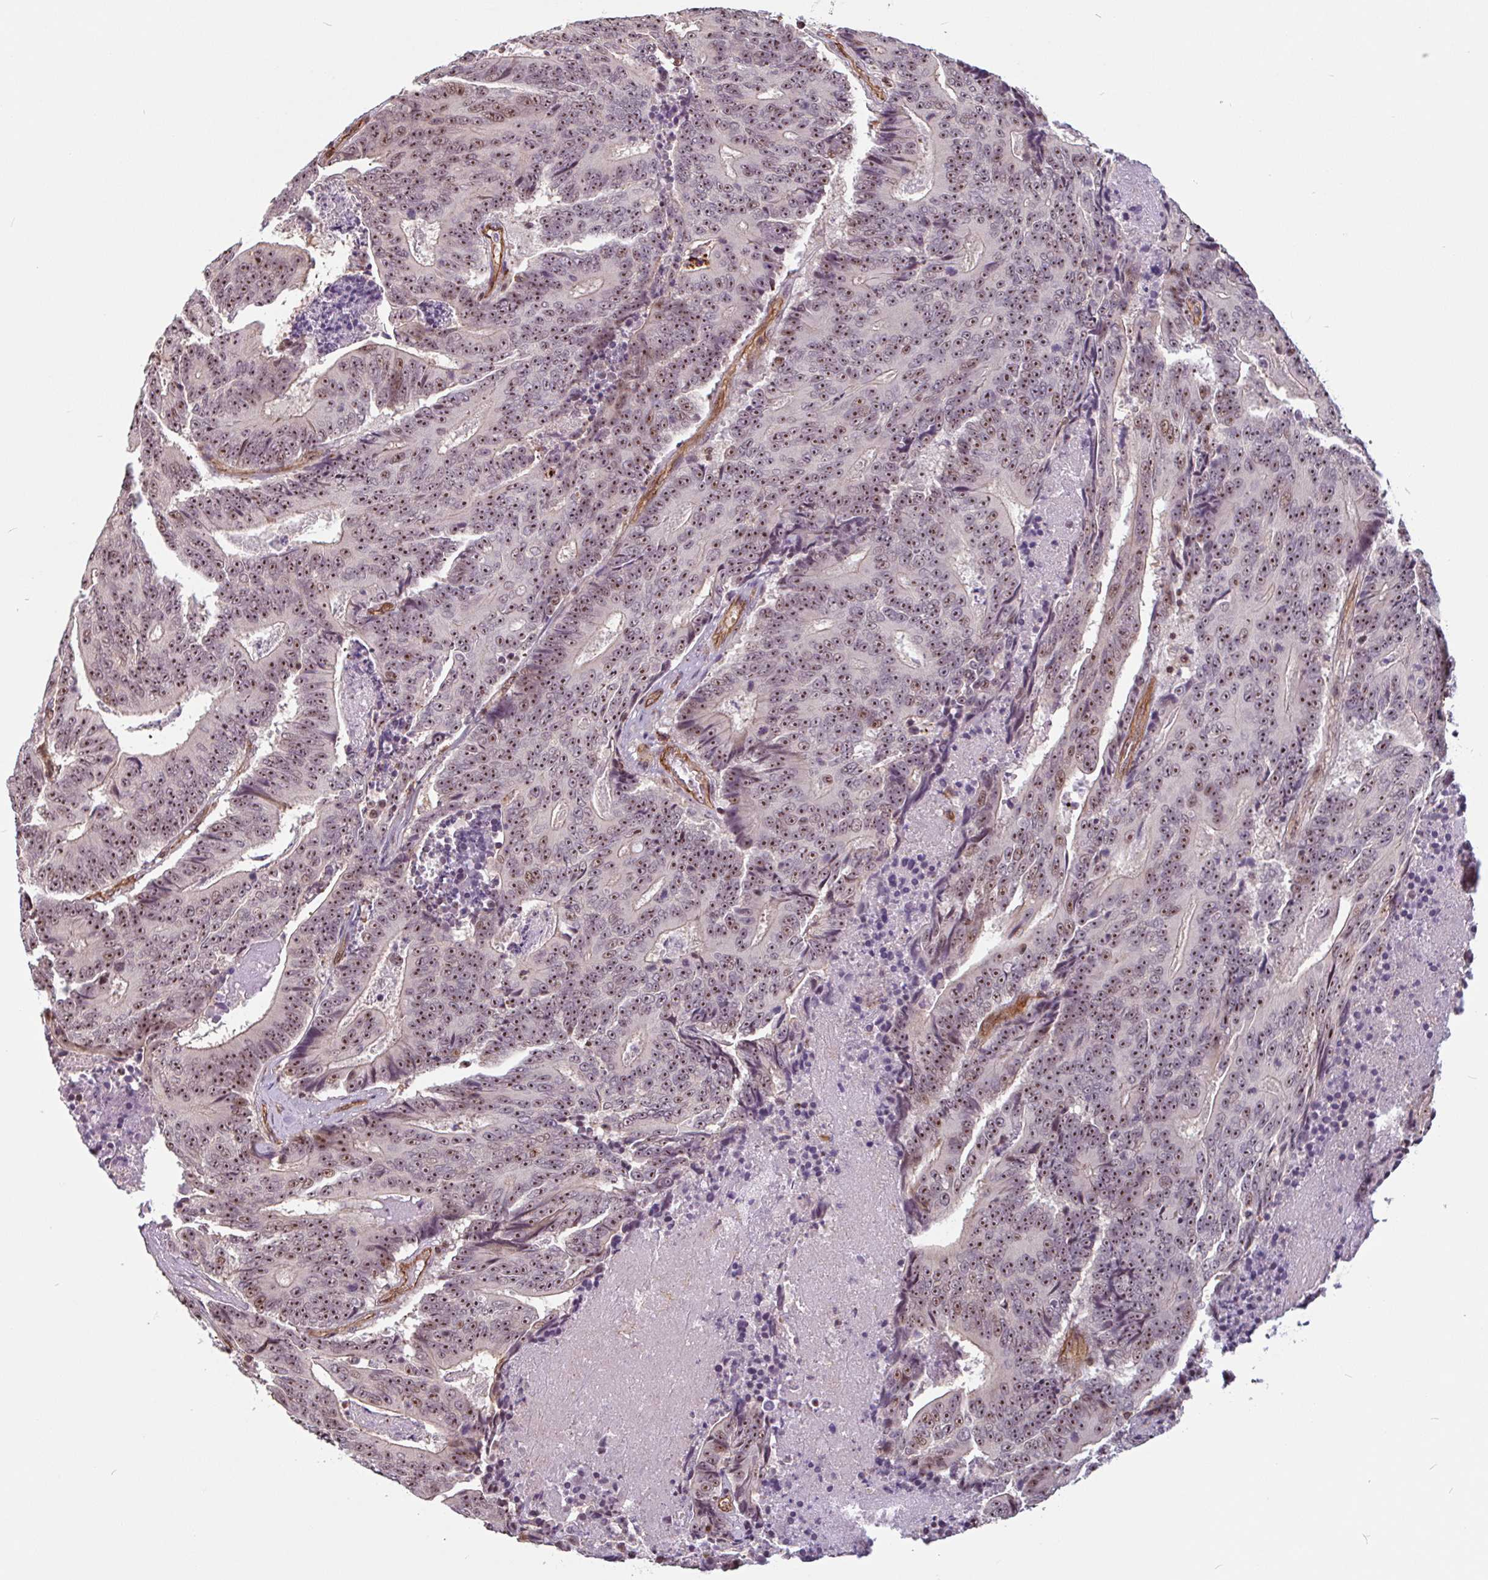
{"staining": {"intensity": "moderate", "quantity": ">75%", "location": "nuclear"}, "tissue": "colorectal cancer", "cell_type": "Tumor cells", "image_type": "cancer", "snomed": [{"axis": "morphology", "description": "Adenocarcinoma, NOS"}, {"axis": "topography", "description": "Colon"}], "caption": "DAB immunohistochemical staining of human colorectal adenocarcinoma displays moderate nuclear protein expression in approximately >75% of tumor cells. Ihc stains the protein in brown and the nuclei are stained blue.", "gene": "ZNF689", "patient": {"sex": "male", "age": 83}}